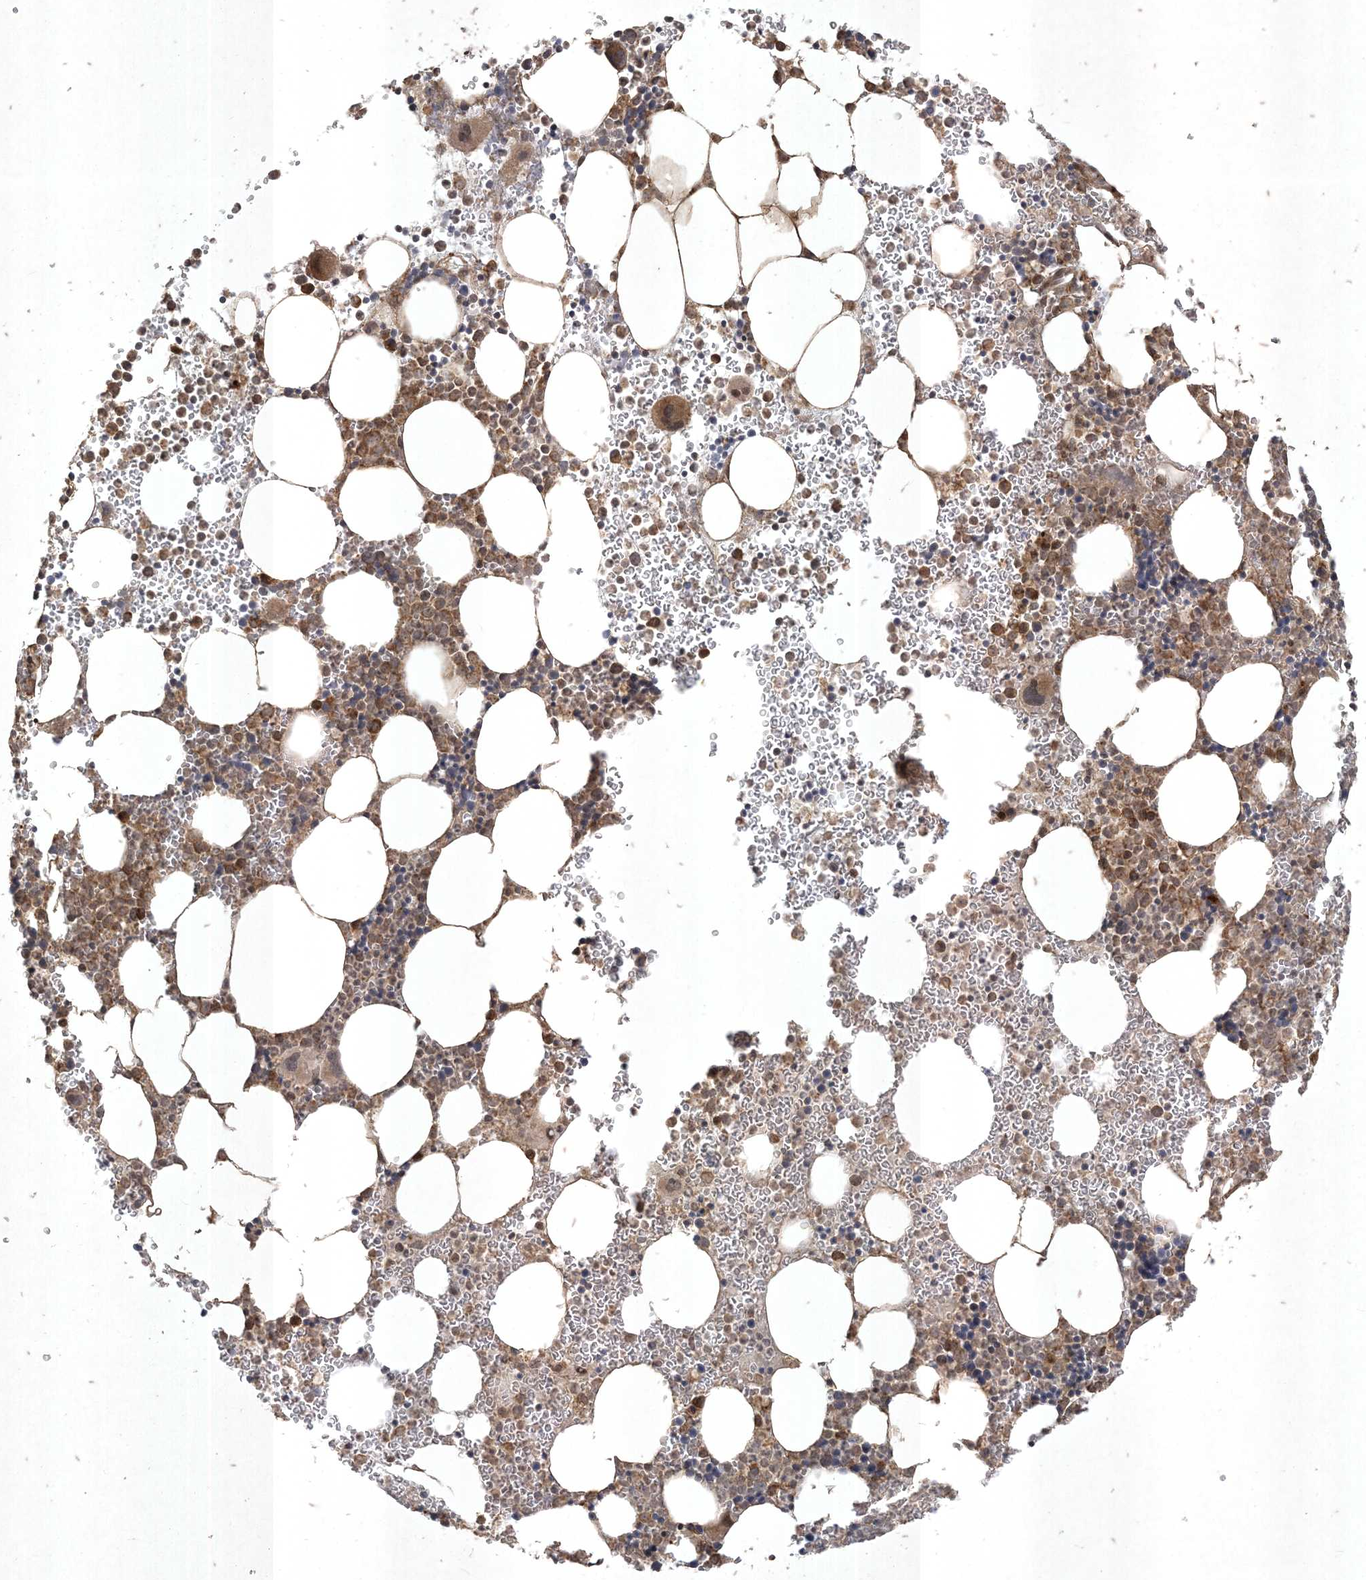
{"staining": {"intensity": "strong", "quantity": "25%-75%", "location": "cytoplasmic/membranous,nuclear"}, "tissue": "bone marrow", "cell_type": "Hematopoietic cells", "image_type": "normal", "snomed": [{"axis": "morphology", "description": "Normal tissue, NOS"}, {"axis": "topography", "description": "Bone marrow"}], "caption": "A brown stain labels strong cytoplasmic/membranous,nuclear staining of a protein in hematopoietic cells of unremarkable bone marrow. Nuclei are stained in blue.", "gene": "RRAS", "patient": {"sex": "female", "age": 78}}